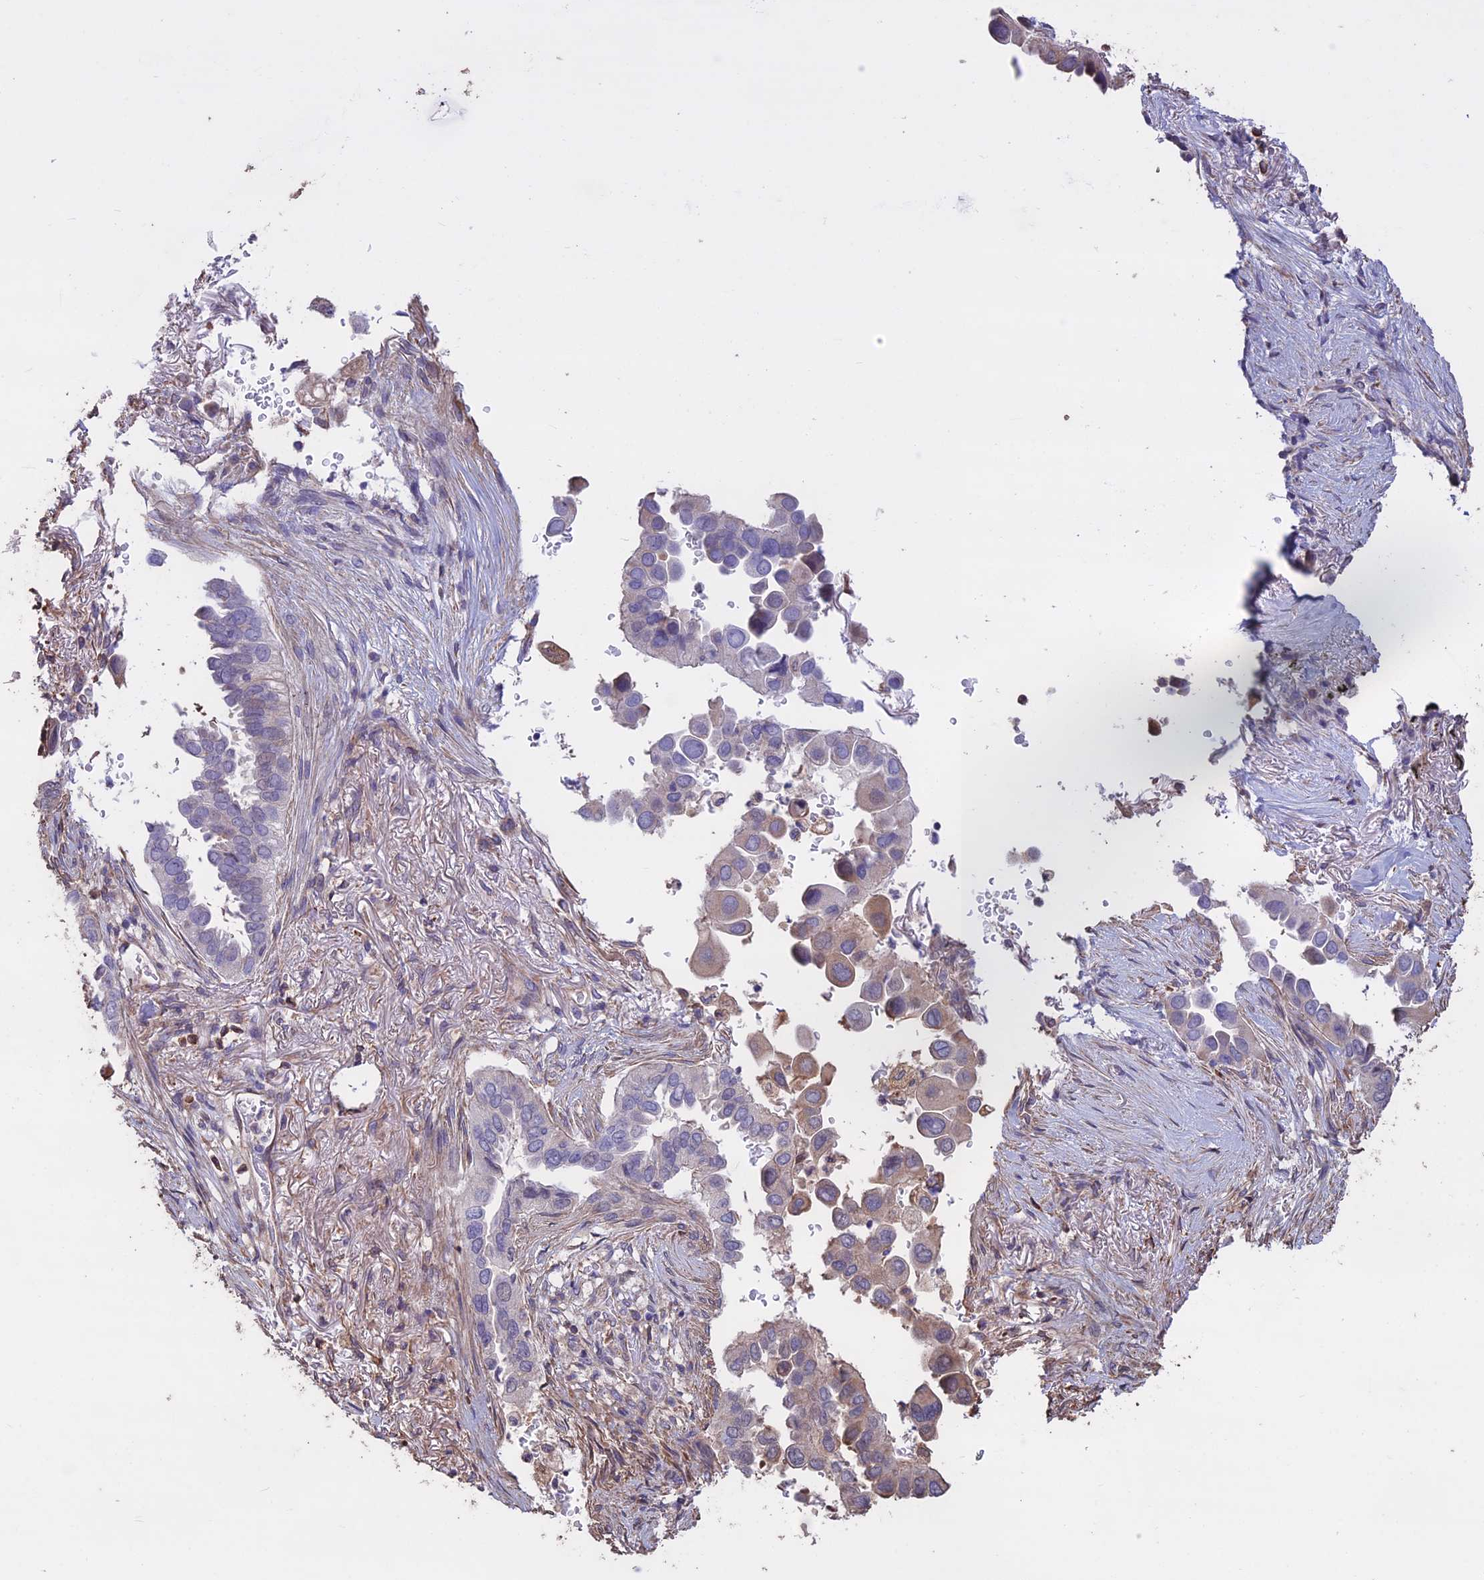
{"staining": {"intensity": "weak", "quantity": "<25%", "location": "cytoplasmic/membranous"}, "tissue": "lung cancer", "cell_type": "Tumor cells", "image_type": "cancer", "snomed": [{"axis": "morphology", "description": "Adenocarcinoma, NOS"}, {"axis": "topography", "description": "Lung"}], "caption": "DAB (3,3'-diaminobenzidine) immunohistochemical staining of human lung cancer (adenocarcinoma) shows no significant expression in tumor cells.", "gene": "CCDC148", "patient": {"sex": "female", "age": 76}}